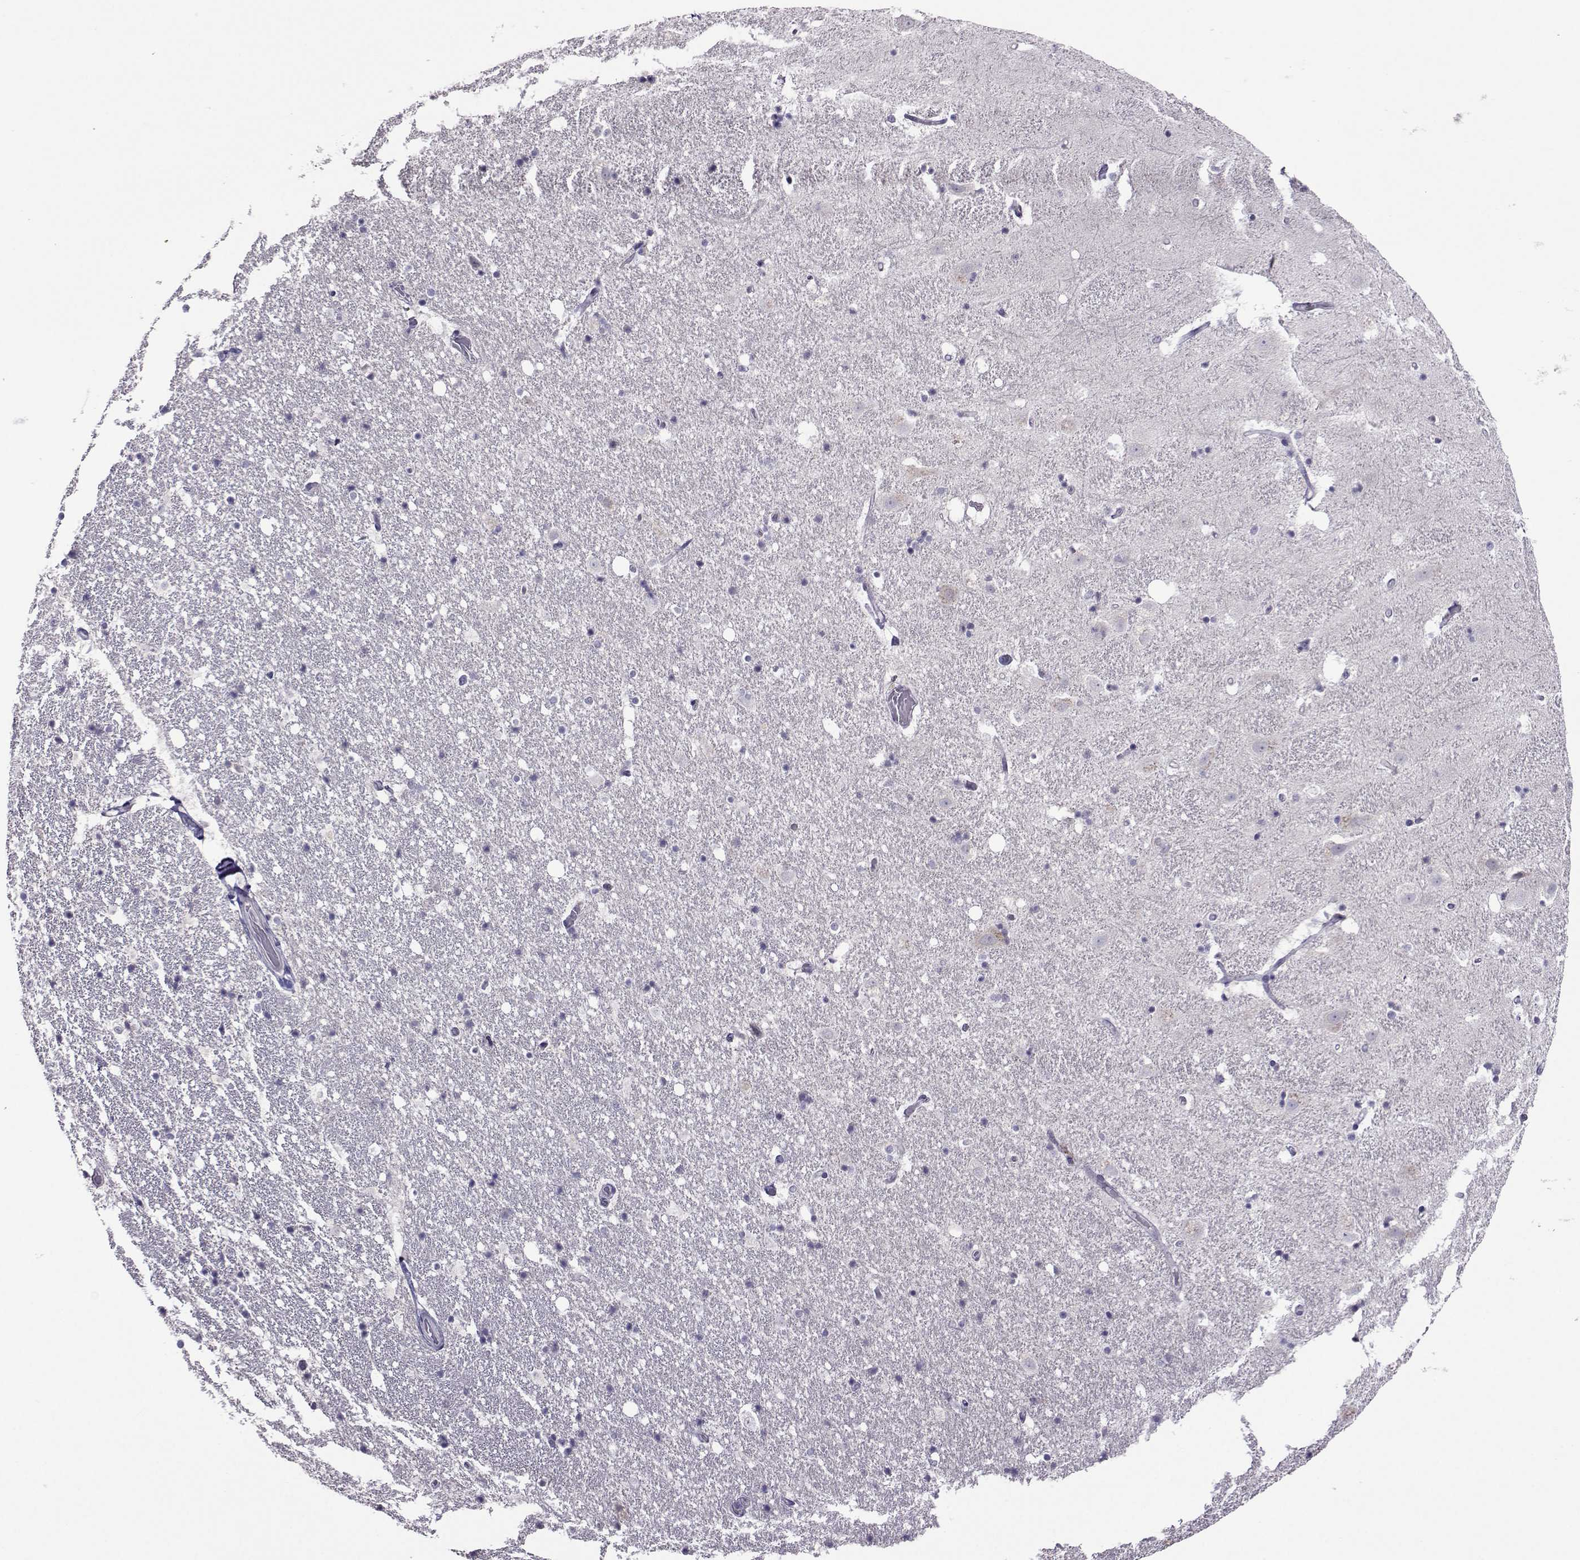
{"staining": {"intensity": "negative", "quantity": "none", "location": "none"}, "tissue": "hippocampus", "cell_type": "Glial cells", "image_type": "normal", "snomed": [{"axis": "morphology", "description": "Normal tissue, NOS"}, {"axis": "topography", "description": "Hippocampus"}], "caption": "High power microscopy histopathology image of an immunohistochemistry (IHC) micrograph of normal hippocampus, revealing no significant staining in glial cells. Nuclei are stained in blue.", "gene": "DDX20", "patient": {"sex": "male", "age": 49}}